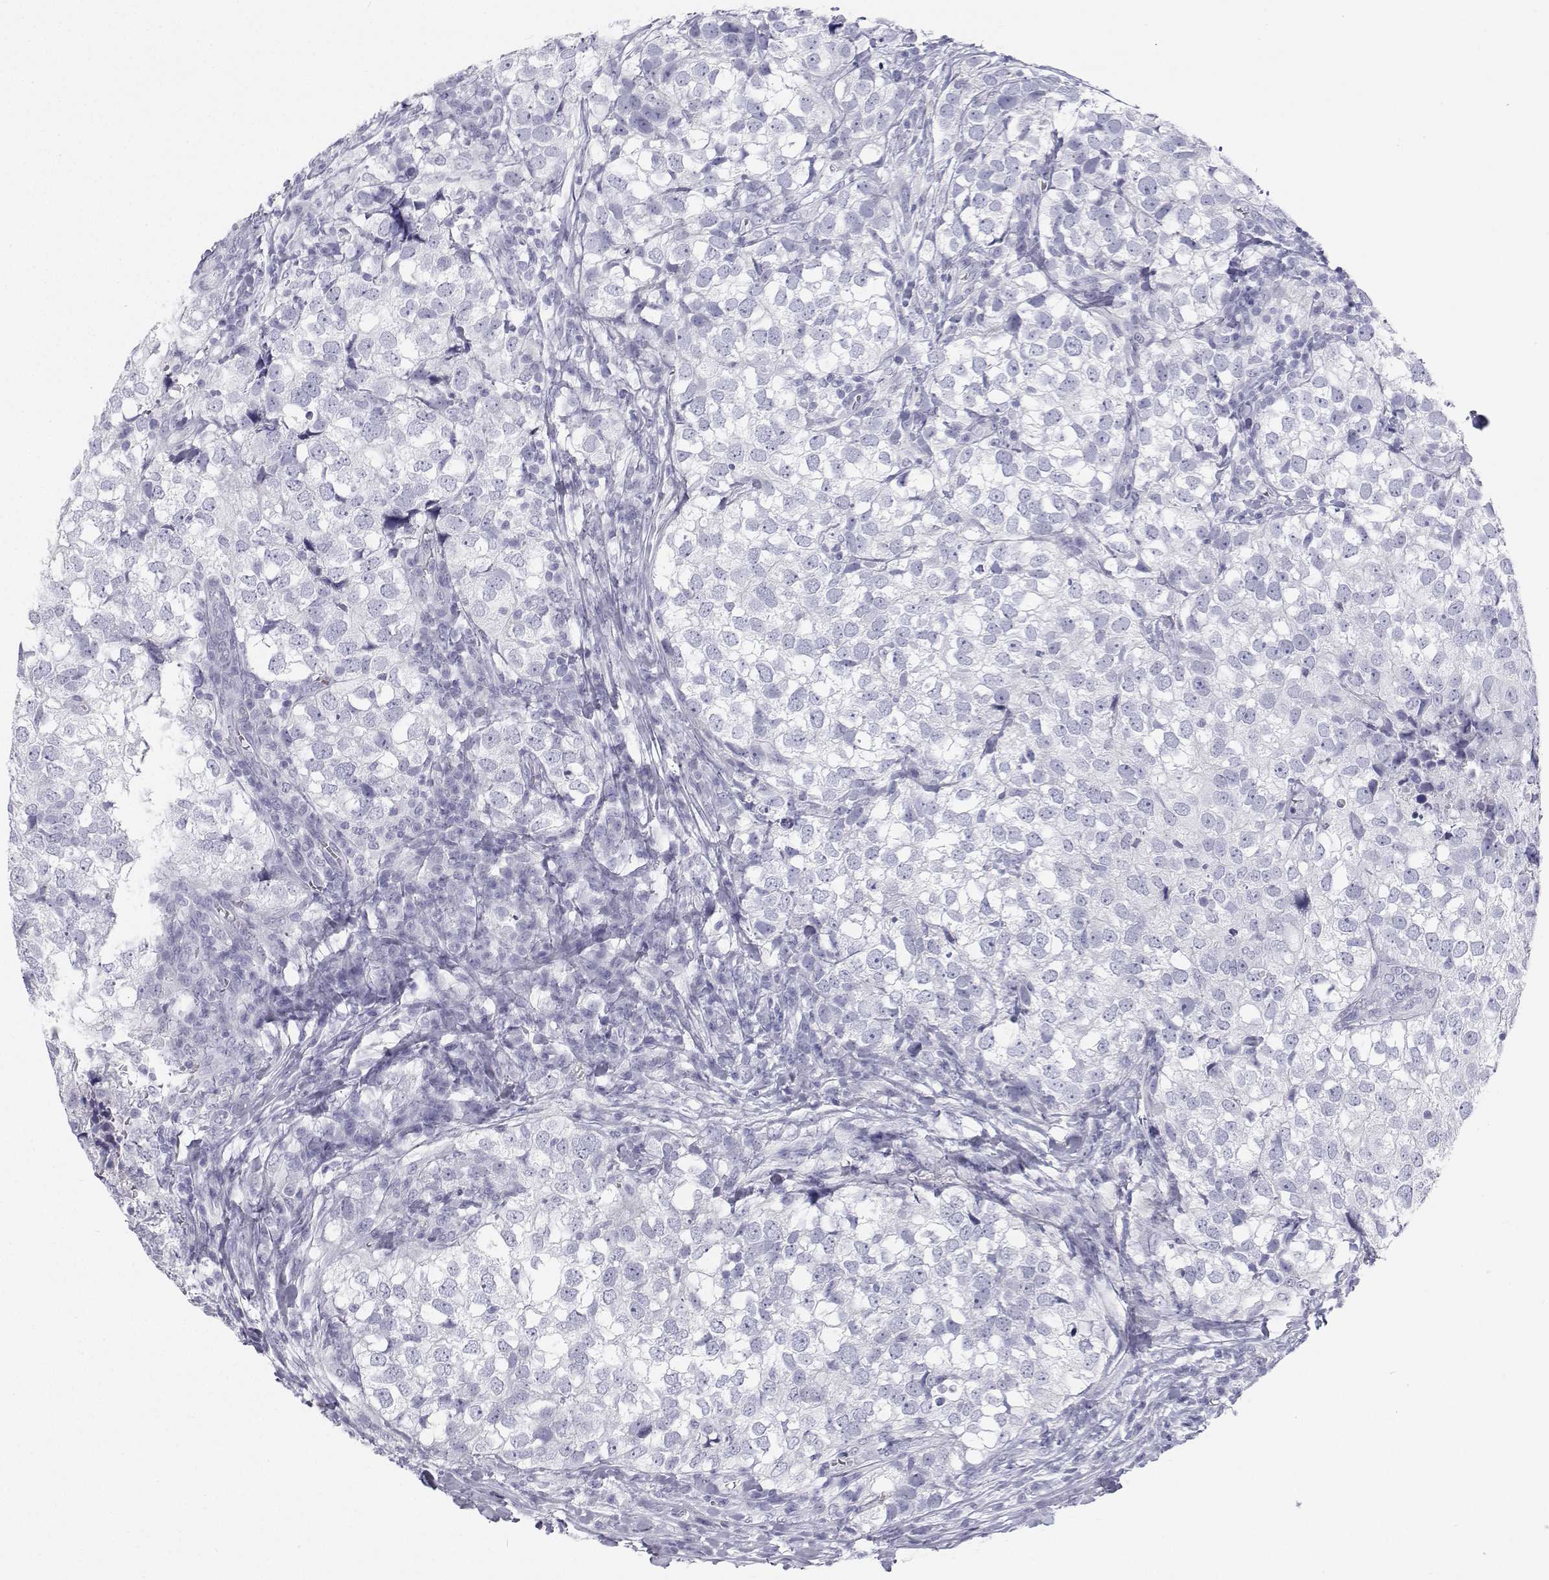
{"staining": {"intensity": "negative", "quantity": "none", "location": "none"}, "tissue": "breast cancer", "cell_type": "Tumor cells", "image_type": "cancer", "snomed": [{"axis": "morphology", "description": "Duct carcinoma"}, {"axis": "topography", "description": "Breast"}], "caption": "Breast cancer (invasive ductal carcinoma) was stained to show a protein in brown. There is no significant expression in tumor cells.", "gene": "SFTPB", "patient": {"sex": "female", "age": 30}}